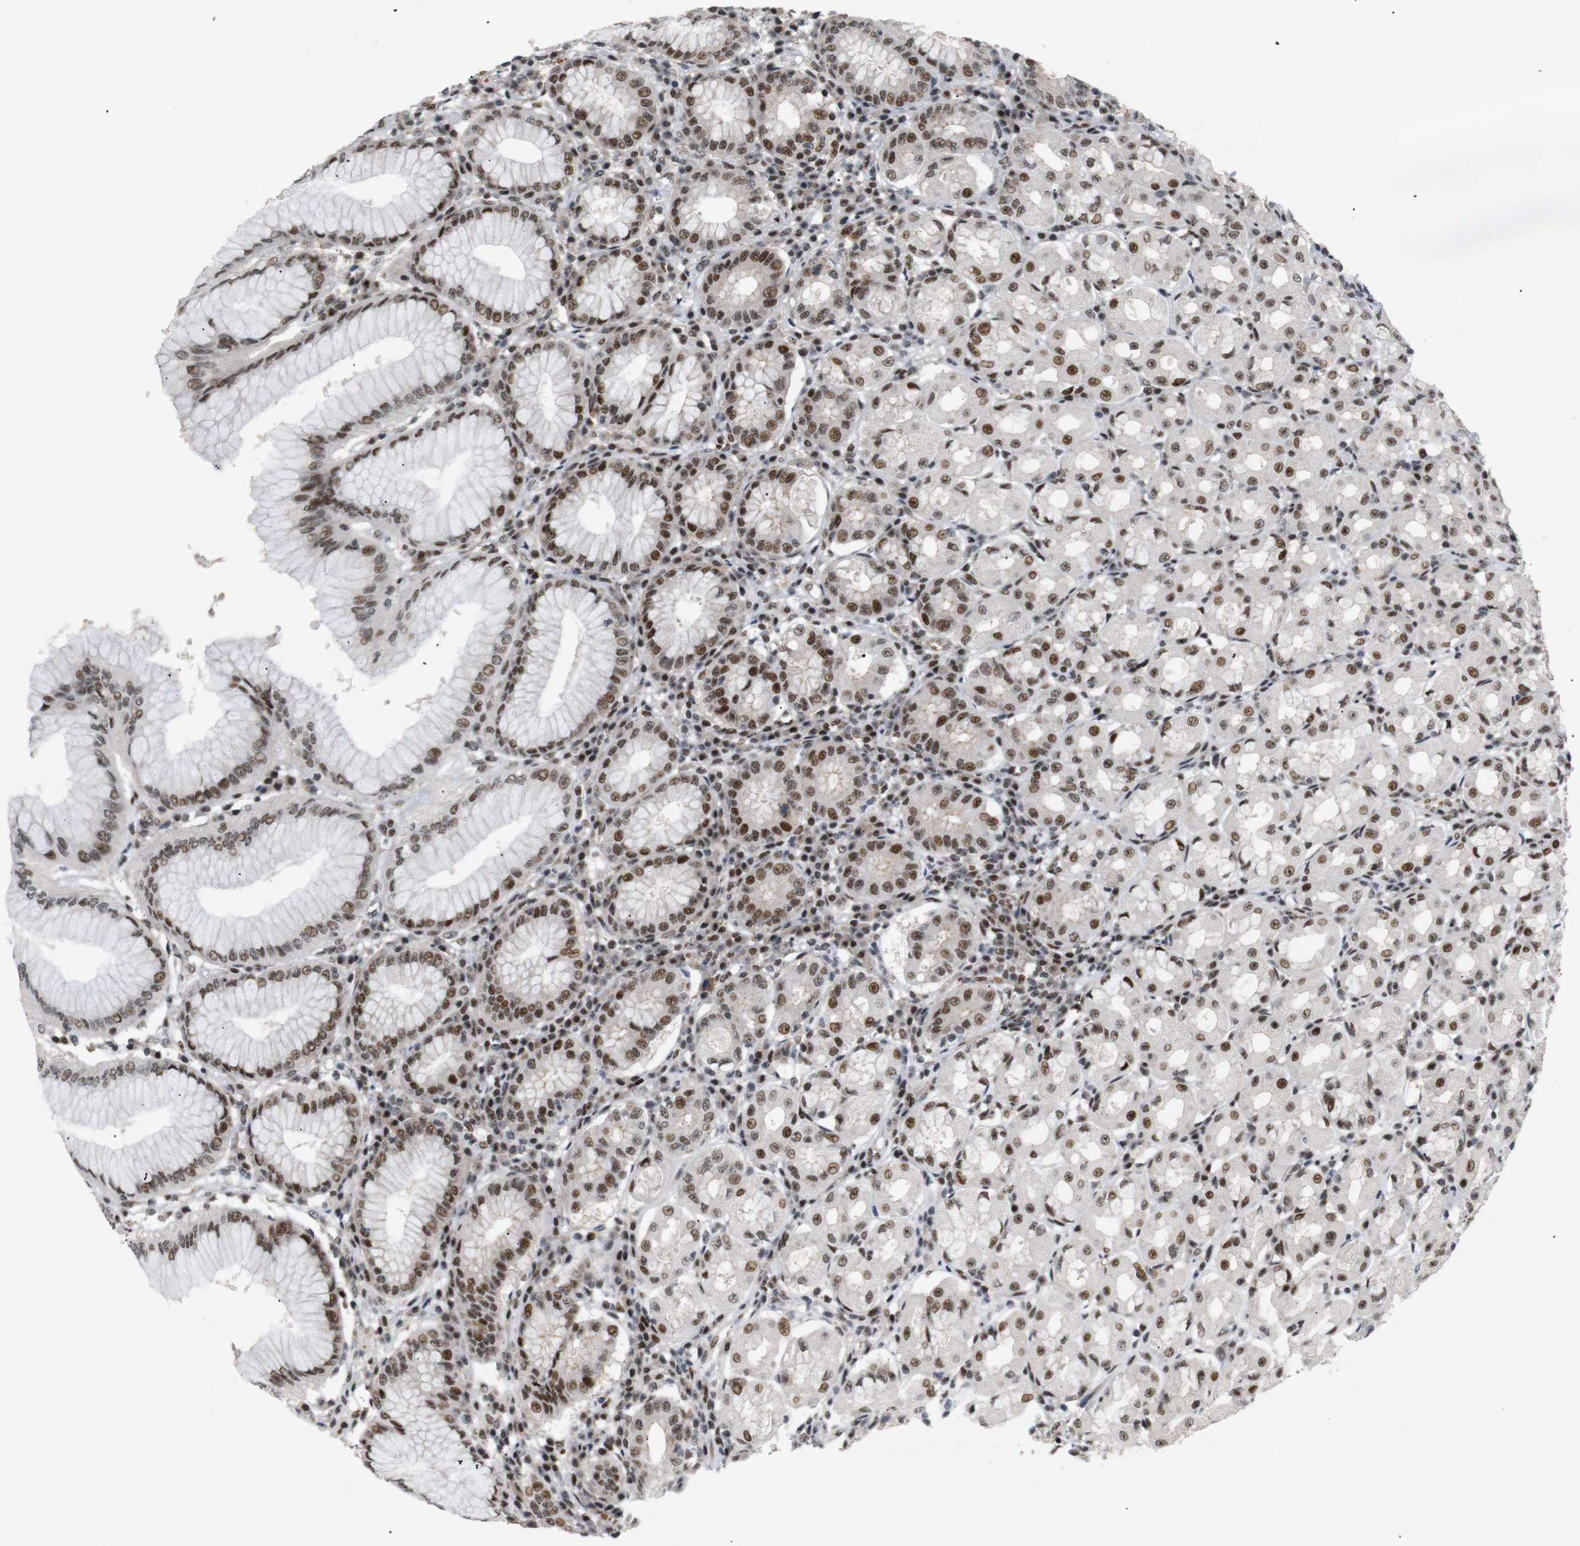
{"staining": {"intensity": "strong", "quantity": ">75%", "location": "nuclear"}, "tissue": "stomach", "cell_type": "Glandular cells", "image_type": "normal", "snomed": [{"axis": "morphology", "description": "Normal tissue, NOS"}, {"axis": "topography", "description": "Stomach"}, {"axis": "topography", "description": "Stomach, lower"}], "caption": "Immunohistochemical staining of unremarkable stomach shows high levels of strong nuclear expression in approximately >75% of glandular cells.", "gene": "PYM1", "patient": {"sex": "female", "age": 56}}